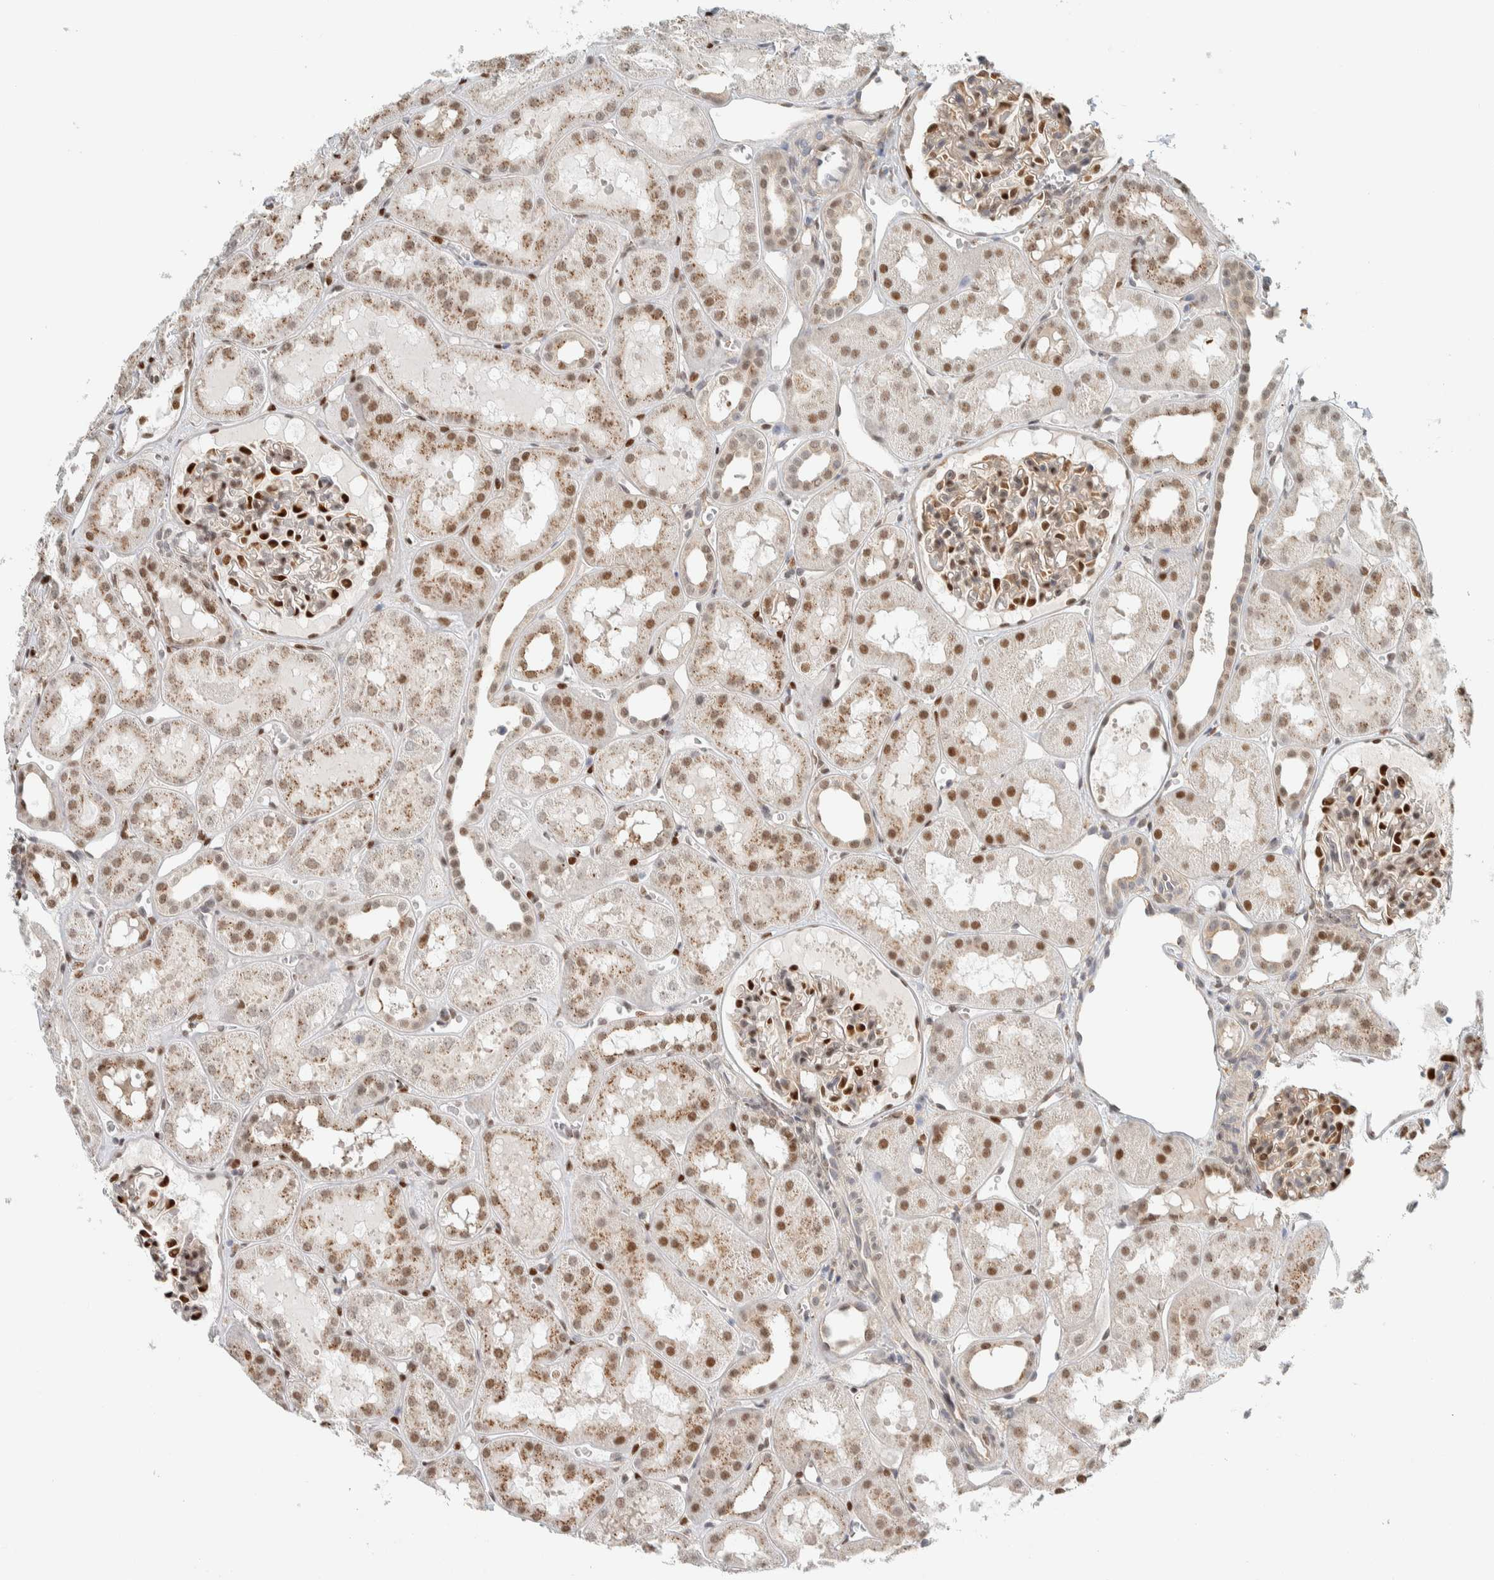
{"staining": {"intensity": "strong", "quantity": "25%-75%", "location": "nuclear"}, "tissue": "kidney", "cell_type": "Cells in glomeruli", "image_type": "normal", "snomed": [{"axis": "morphology", "description": "Normal tissue, NOS"}, {"axis": "topography", "description": "Kidney"}, {"axis": "topography", "description": "Urinary bladder"}], "caption": "Immunohistochemistry (IHC) staining of benign kidney, which exhibits high levels of strong nuclear staining in about 25%-75% of cells in glomeruli indicating strong nuclear protein staining. The staining was performed using DAB (3,3'-diaminobenzidine) (brown) for protein detection and nuclei were counterstained in hematoxylin (blue).", "gene": "TFE3", "patient": {"sex": "male", "age": 16}}